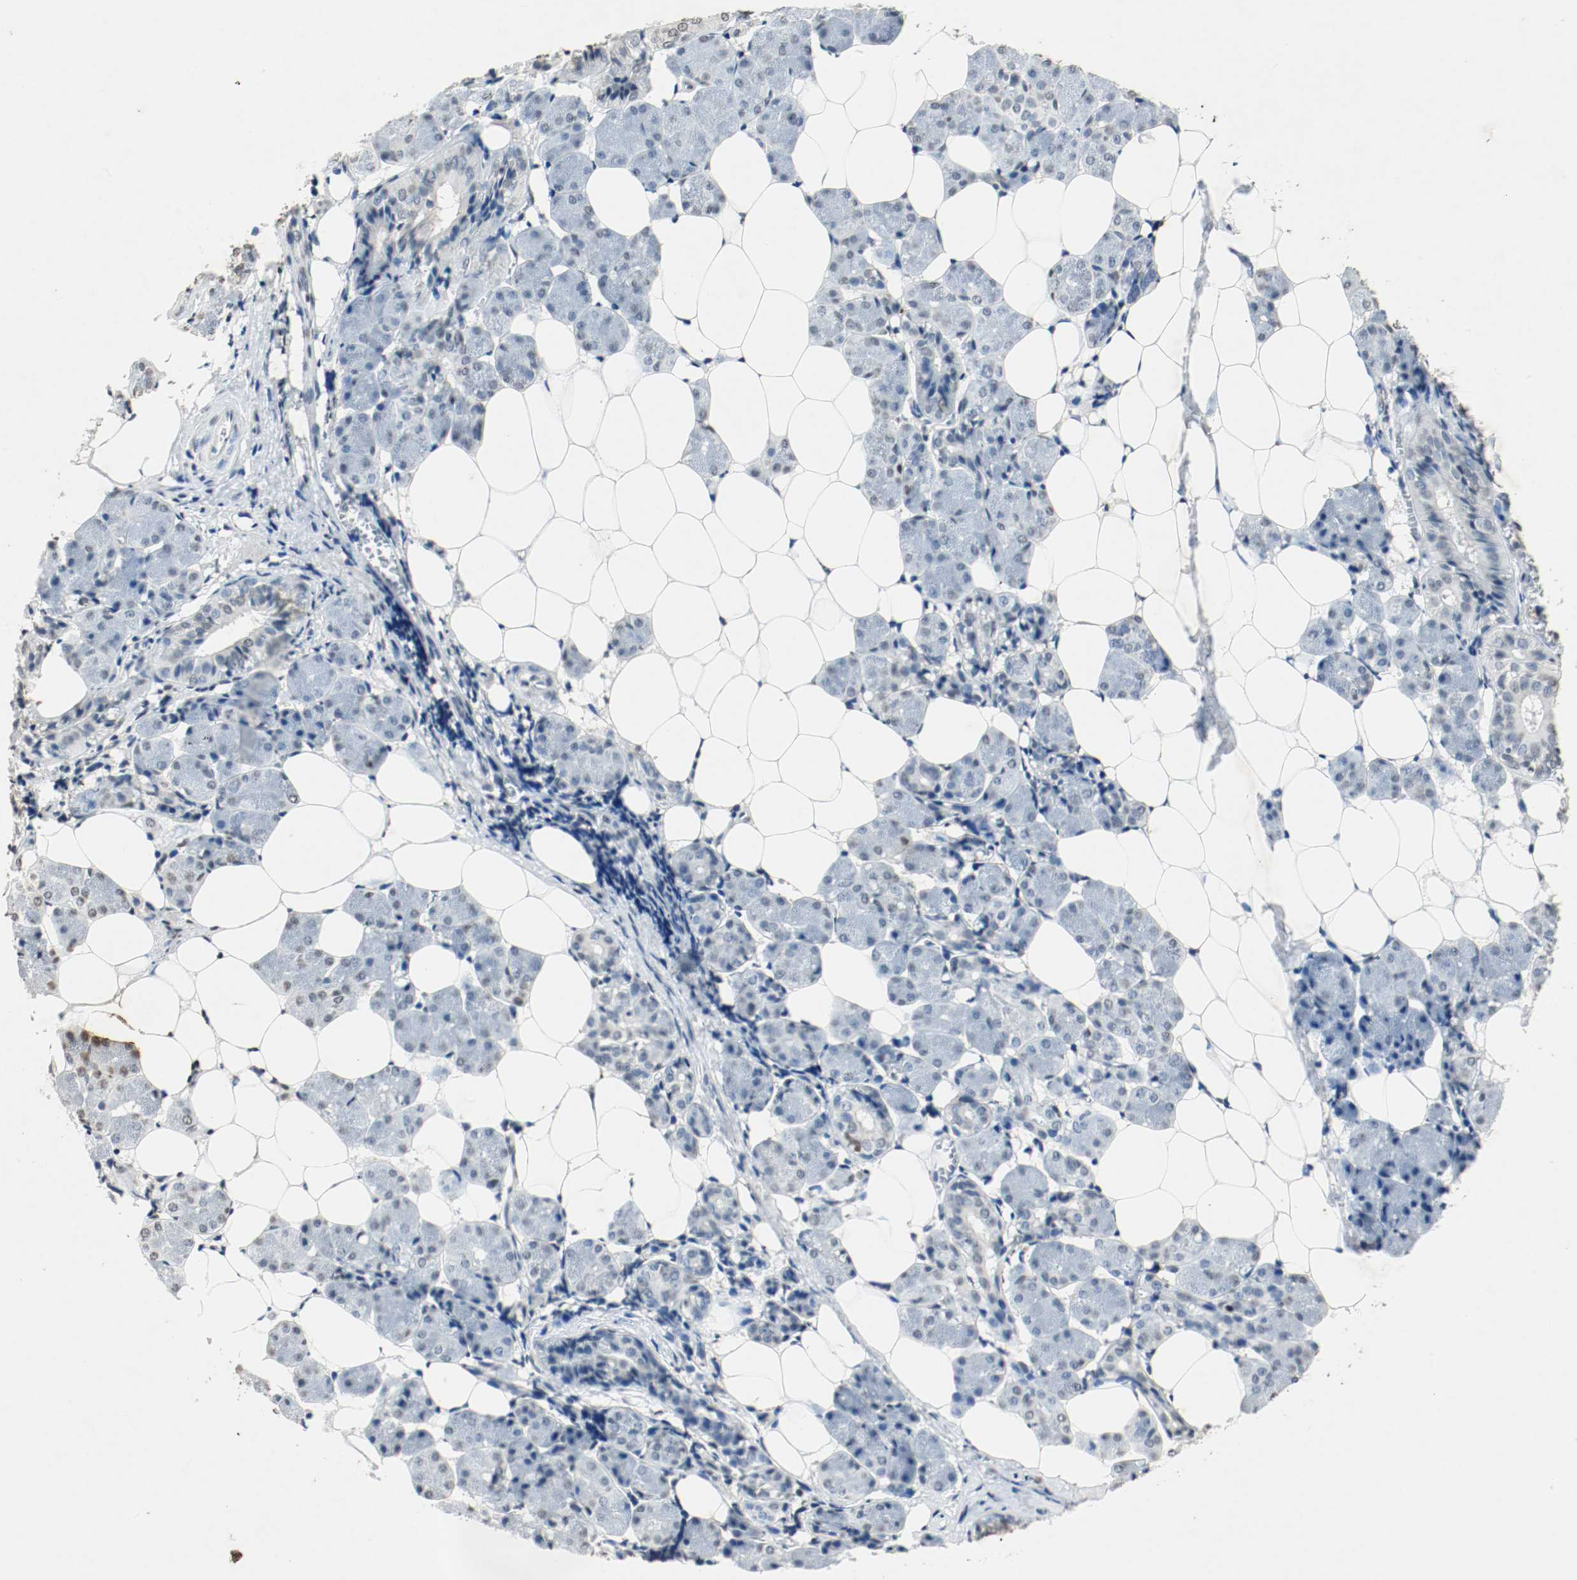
{"staining": {"intensity": "negative", "quantity": "none", "location": "none"}, "tissue": "salivary gland", "cell_type": "Glandular cells", "image_type": "normal", "snomed": [{"axis": "morphology", "description": "Normal tissue, NOS"}, {"axis": "morphology", "description": "Adenoma, NOS"}, {"axis": "topography", "description": "Salivary gland"}], "caption": "Immunohistochemical staining of normal human salivary gland demonstrates no significant positivity in glandular cells. (DAB immunohistochemistry (IHC) with hematoxylin counter stain).", "gene": "DNMT1", "patient": {"sex": "female", "age": 32}}